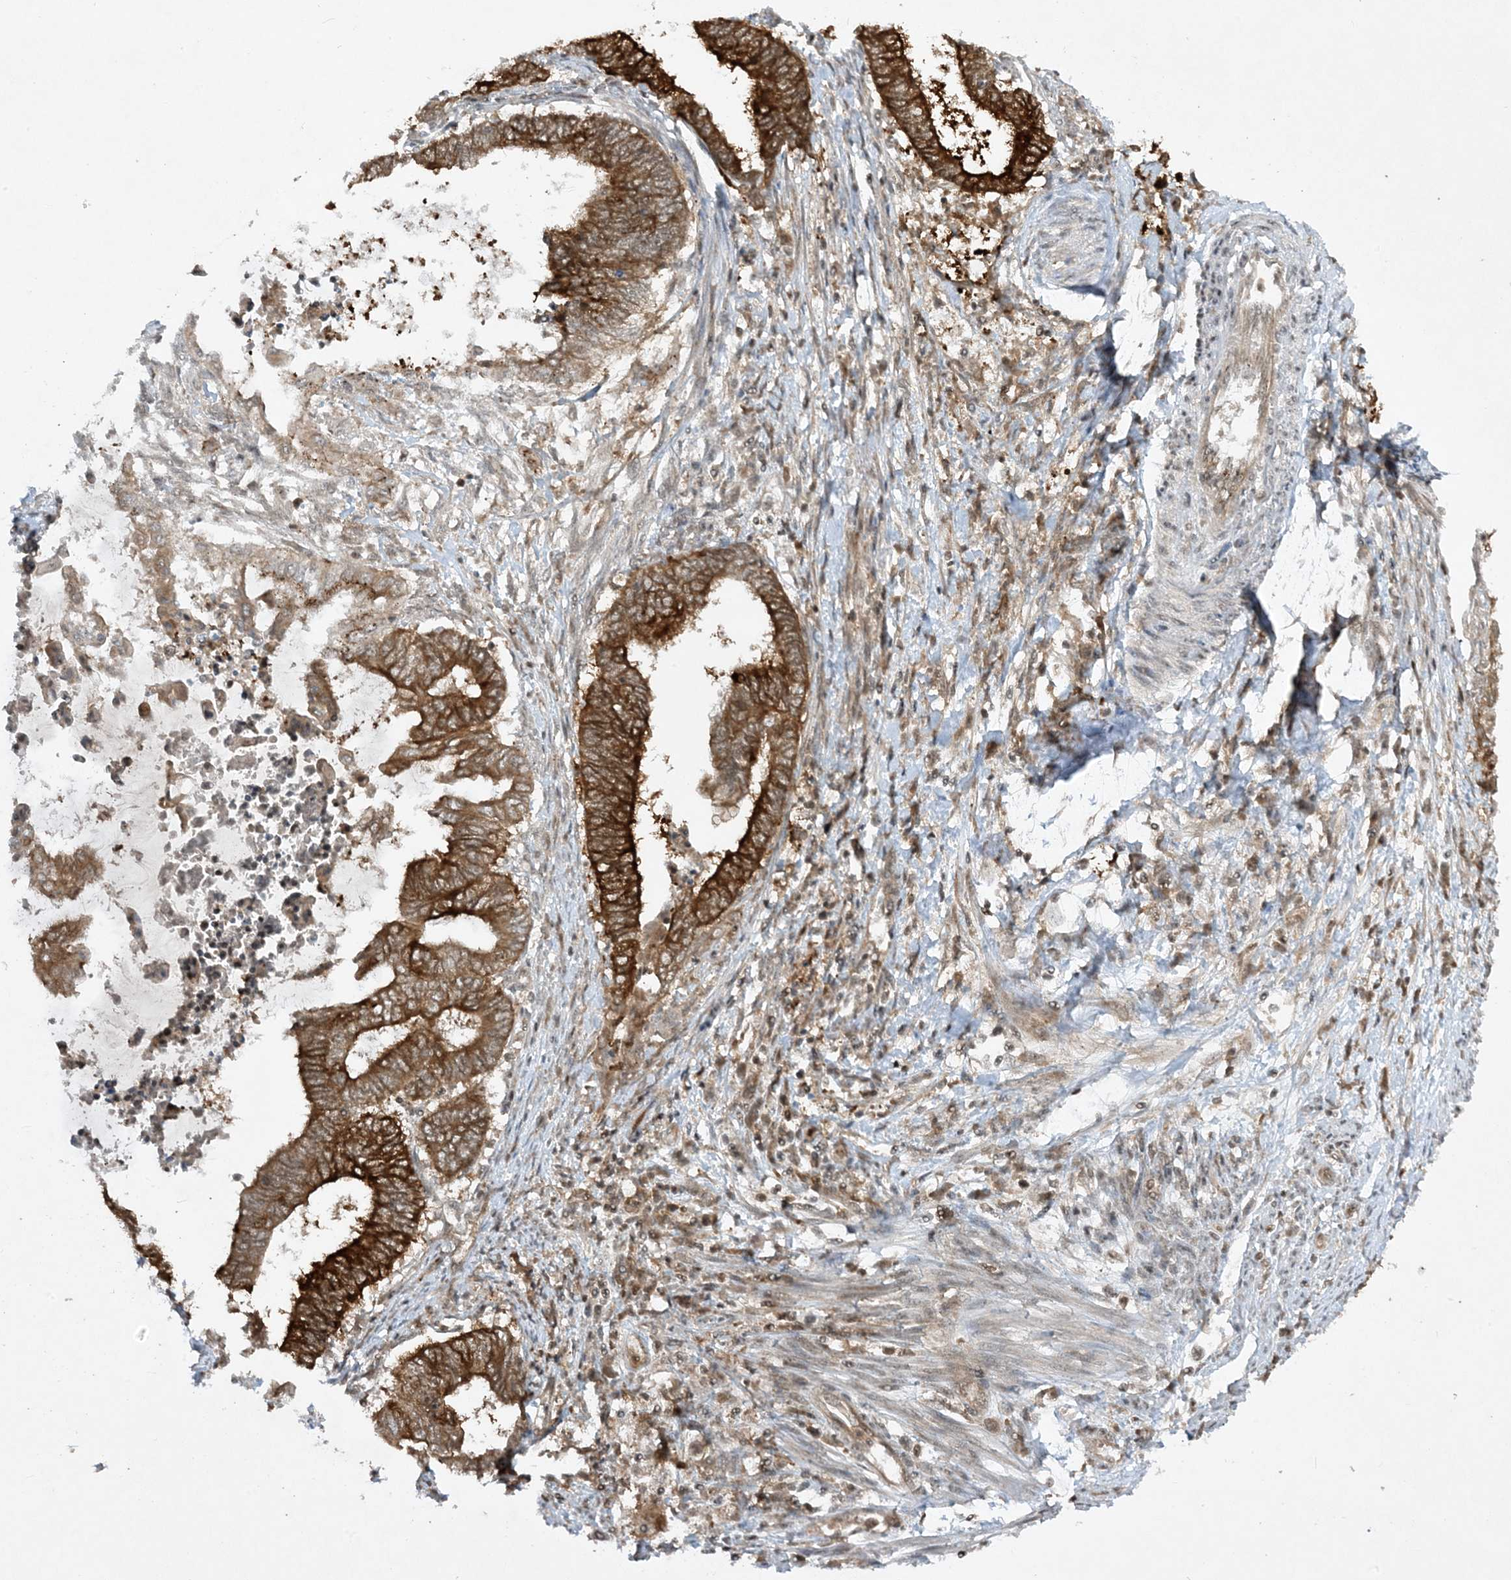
{"staining": {"intensity": "strong", "quantity": ">75%", "location": "cytoplasmic/membranous"}, "tissue": "endometrial cancer", "cell_type": "Tumor cells", "image_type": "cancer", "snomed": [{"axis": "morphology", "description": "Adenocarcinoma, NOS"}, {"axis": "topography", "description": "Uterus"}, {"axis": "topography", "description": "Endometrium"}], "caption": "Protein expression analysis of endometrial adenocarcinoma demonstrates strong cytoplasmic/membranous expression in about >75% of tumor cells. The staining was performed using DAB (3,3'-diaminobenzidine), with brown indicating positive protein expression. Nuclei are stained blue with hematoxylin.", "gene": "CERT1", "patient": {"sex": "female", "age": 70}}